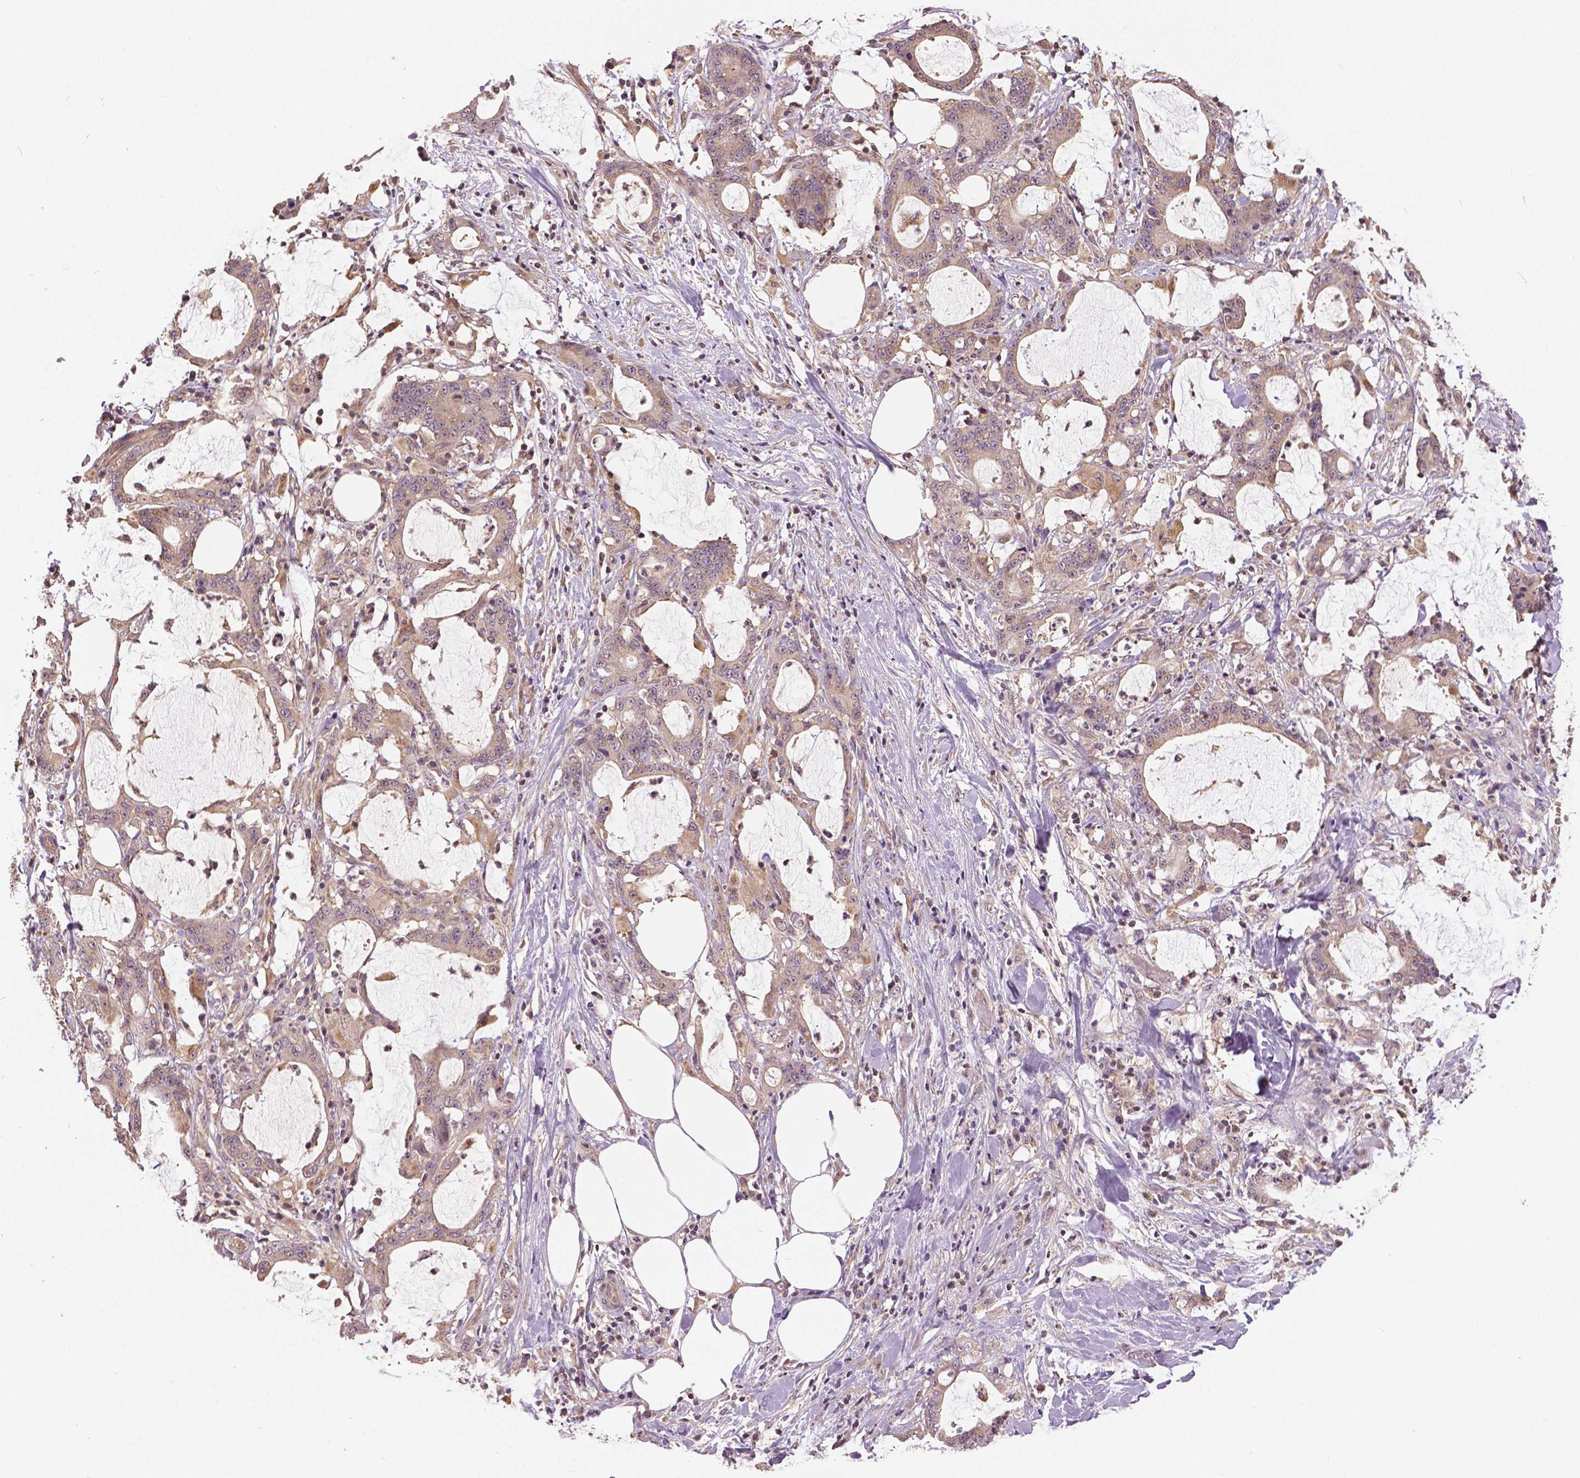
{"staining": {"intensity": "weak", "quantity": "25%-75%", "location": "cytoplasmic/membranous"}, "tissue": "stomach cancer", "cell_type": "Tumor cells", "image_type": "cancer", "snomed": [{"axis": "morphology", "description": "Adenocarcinoma, NOS"}, {"axis": "topography", "description": "Stomach, upper"}], "caption": "Immunohistochemical staining of stomach cancer (adenocarcinoma) reveals low levels of weak cytoplasmic/membranous expression in about 25%-75% of tumor cells. (brown staining indicates protein expression, while blue staining denotes nuclei).", "gene": "ANXA13", "patient": {"sex": "male", "age": 68}}